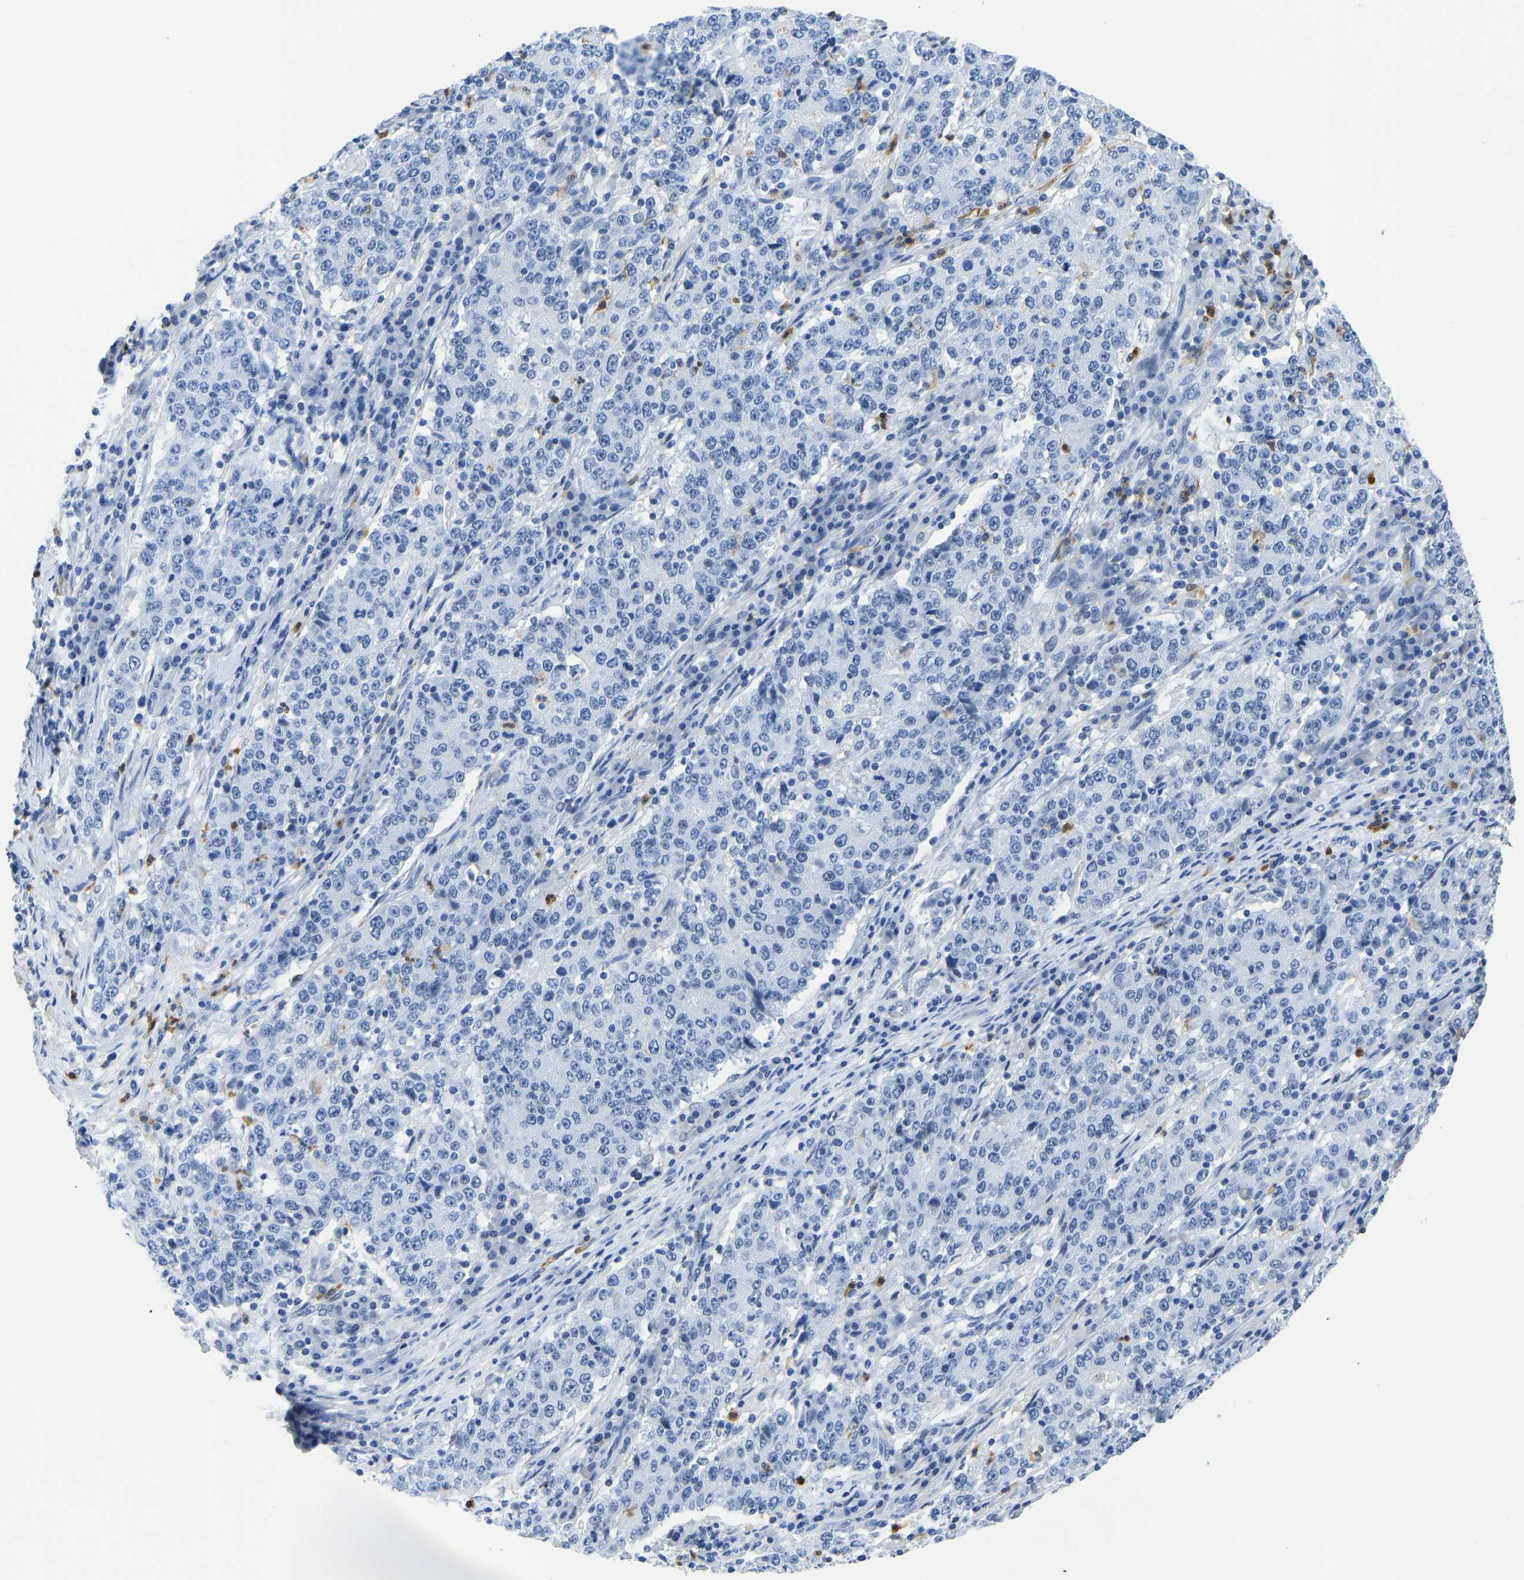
{"staining": {"intensity": "negative", "quantity": "none", "location": "none"}, "tissue": "stomach cancer", "cell_type": "Tumor cells", "image_type": "cancer", "snomed": [{"axis": "morphology", "description": "Adenocarcinoma, NOS"}, {"axis": "topography", "description": "Stomach"}], "caption": "High power microscopy histopathology image of an immunohistochemistry histopathology image of adenocarcinoma (stomach), revealing no significant positivity in tumor cells. (Brightfield microscopy of DAB (3,3'-diaminobenzidine) IHC at high magnification).", "gene": "TXNDC2", "patient": {"sex": "male", "age": 59}}